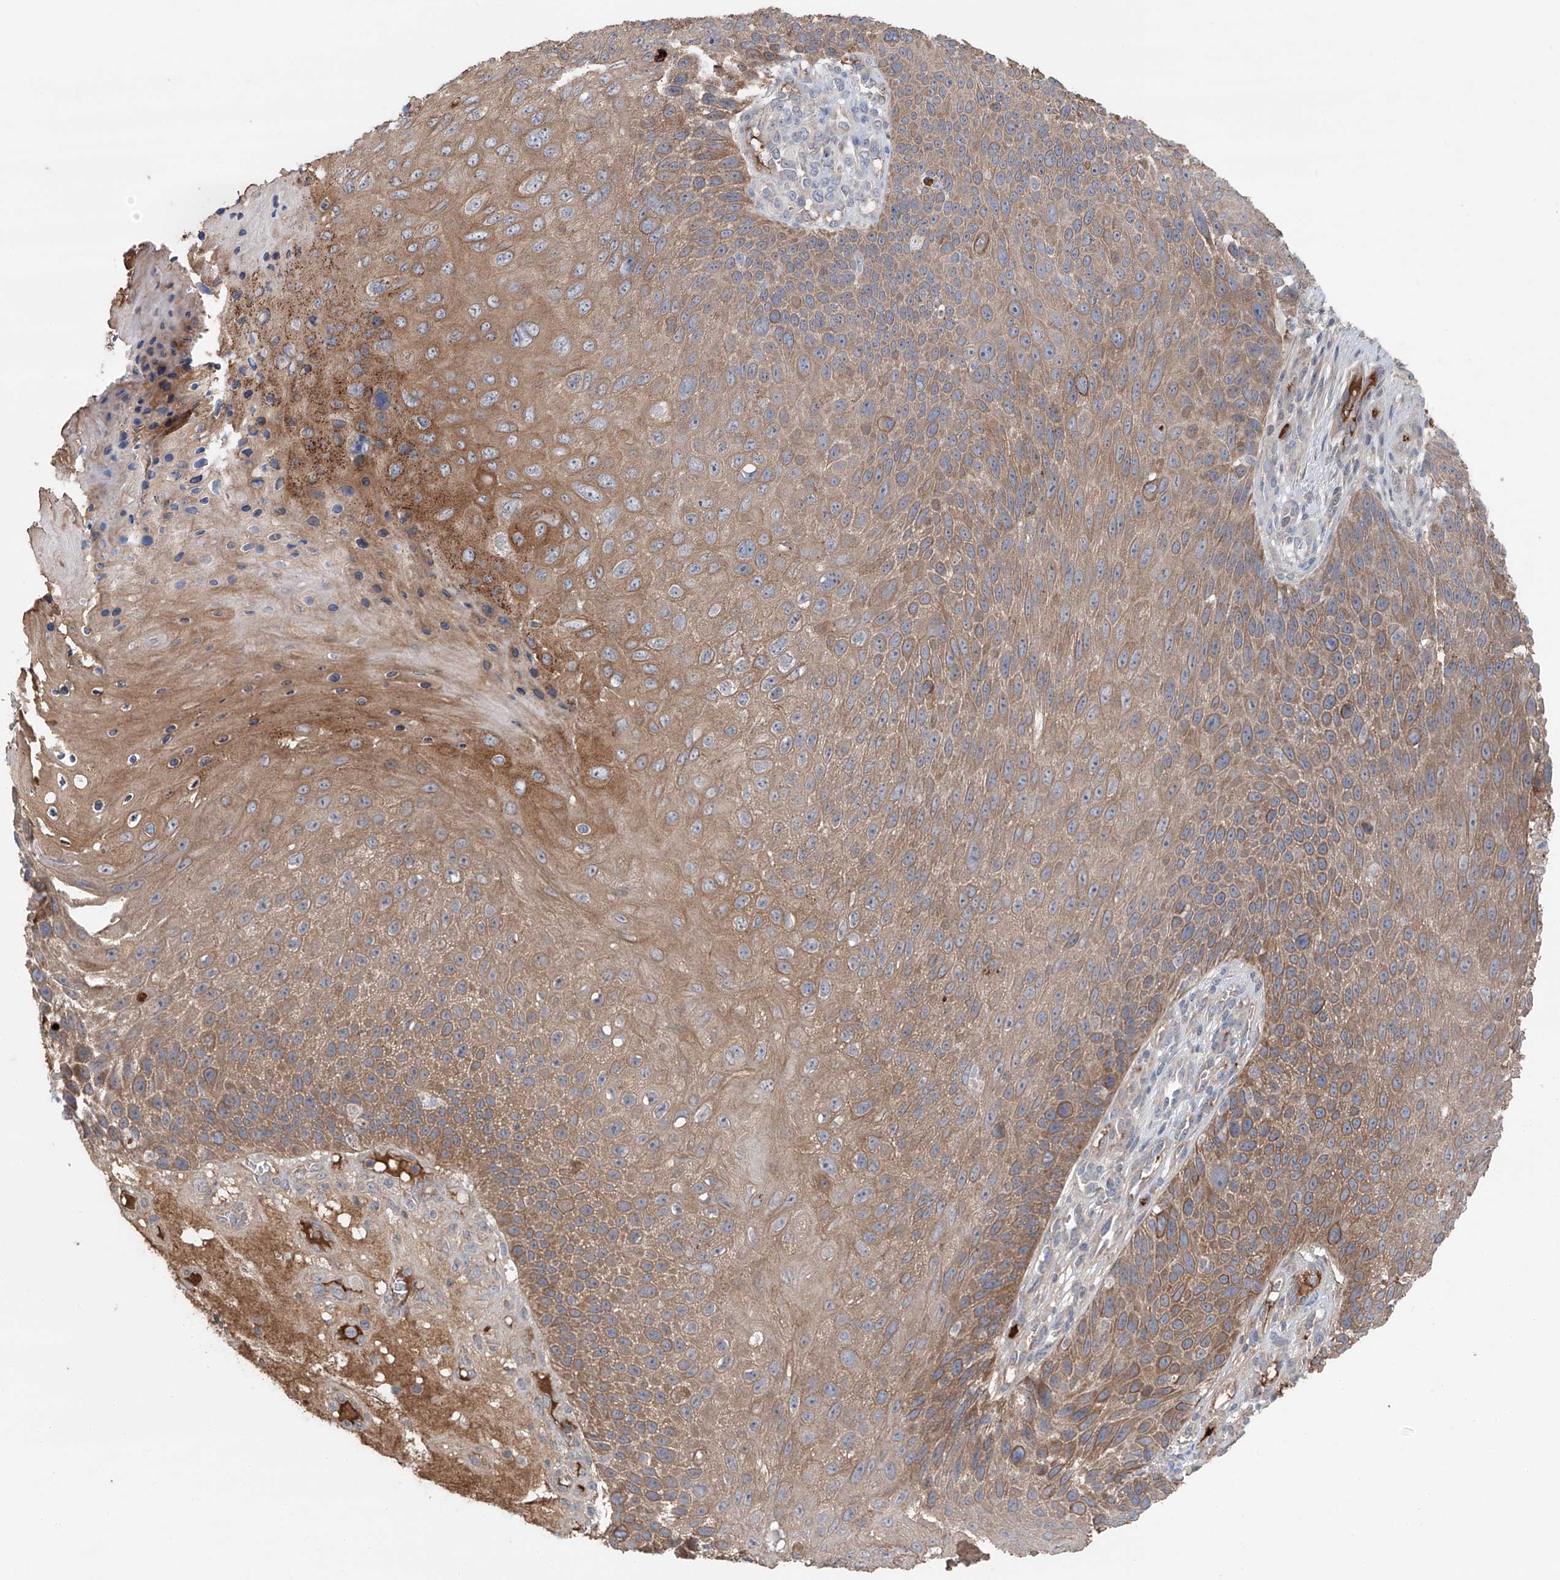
{"staining": {"intensity": "moderate", "quantity": ">75%", "location": "cytoplasmic/membranous"}, "tissue": "skin cancer", "cell_type": "Tumor cells", "image_type": "cancer", "snomed": [{"axis": "morphology", "description": "Squamous cell carcinoma, NOS"}, {"axis": "topography", "description": "Skin"}], "caption": "The photomicrograph exhibits staining of skin cancer, revealing moderate cytoplasmic/membranous protein expression (brown color) within tumor cells.", "gene": "SIX4", "patient": {"sex": "female", "age": 88}}